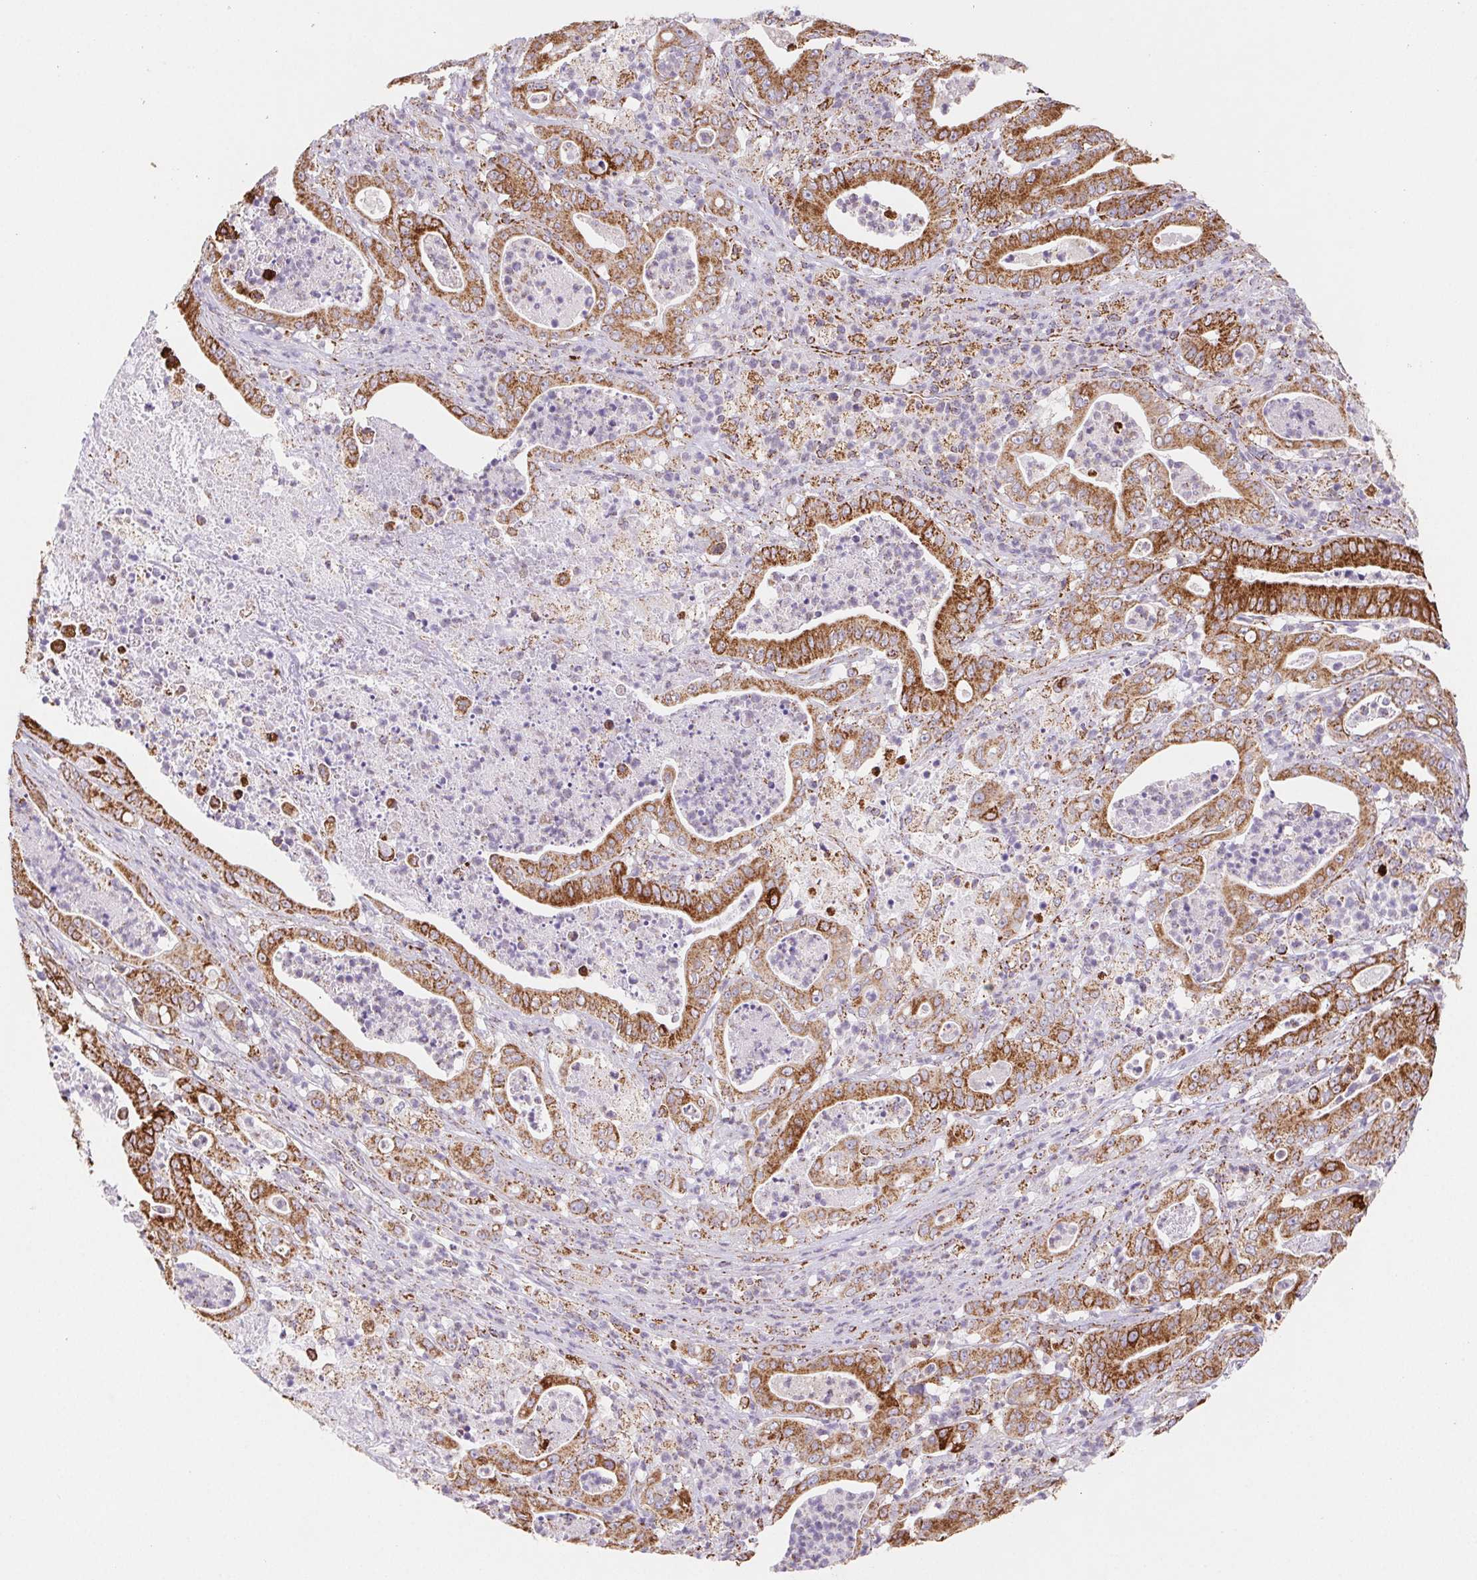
{"staining": {"intensity": "strong", "quantity": ">75%", "location": "cytoplasmic/membranous"}, "tissue": "pancreatic cancer", "cell_type": "Tumor cells", "image_type": "cancer", "snomed": [{"axis": "morphology", "description": "Adenocarcinoma, NOS"}, {"axis": "topography", "description": "Pancreas"}], "caption": "Protein expression analysis of human adenocarcinoma (pancreatic) reveals strong cytoplasmic/membranous staining in approximately >75% of tumor cells.", "gene": "NIPSNAP2", "patient": {"sex": "male", "age": 71}}